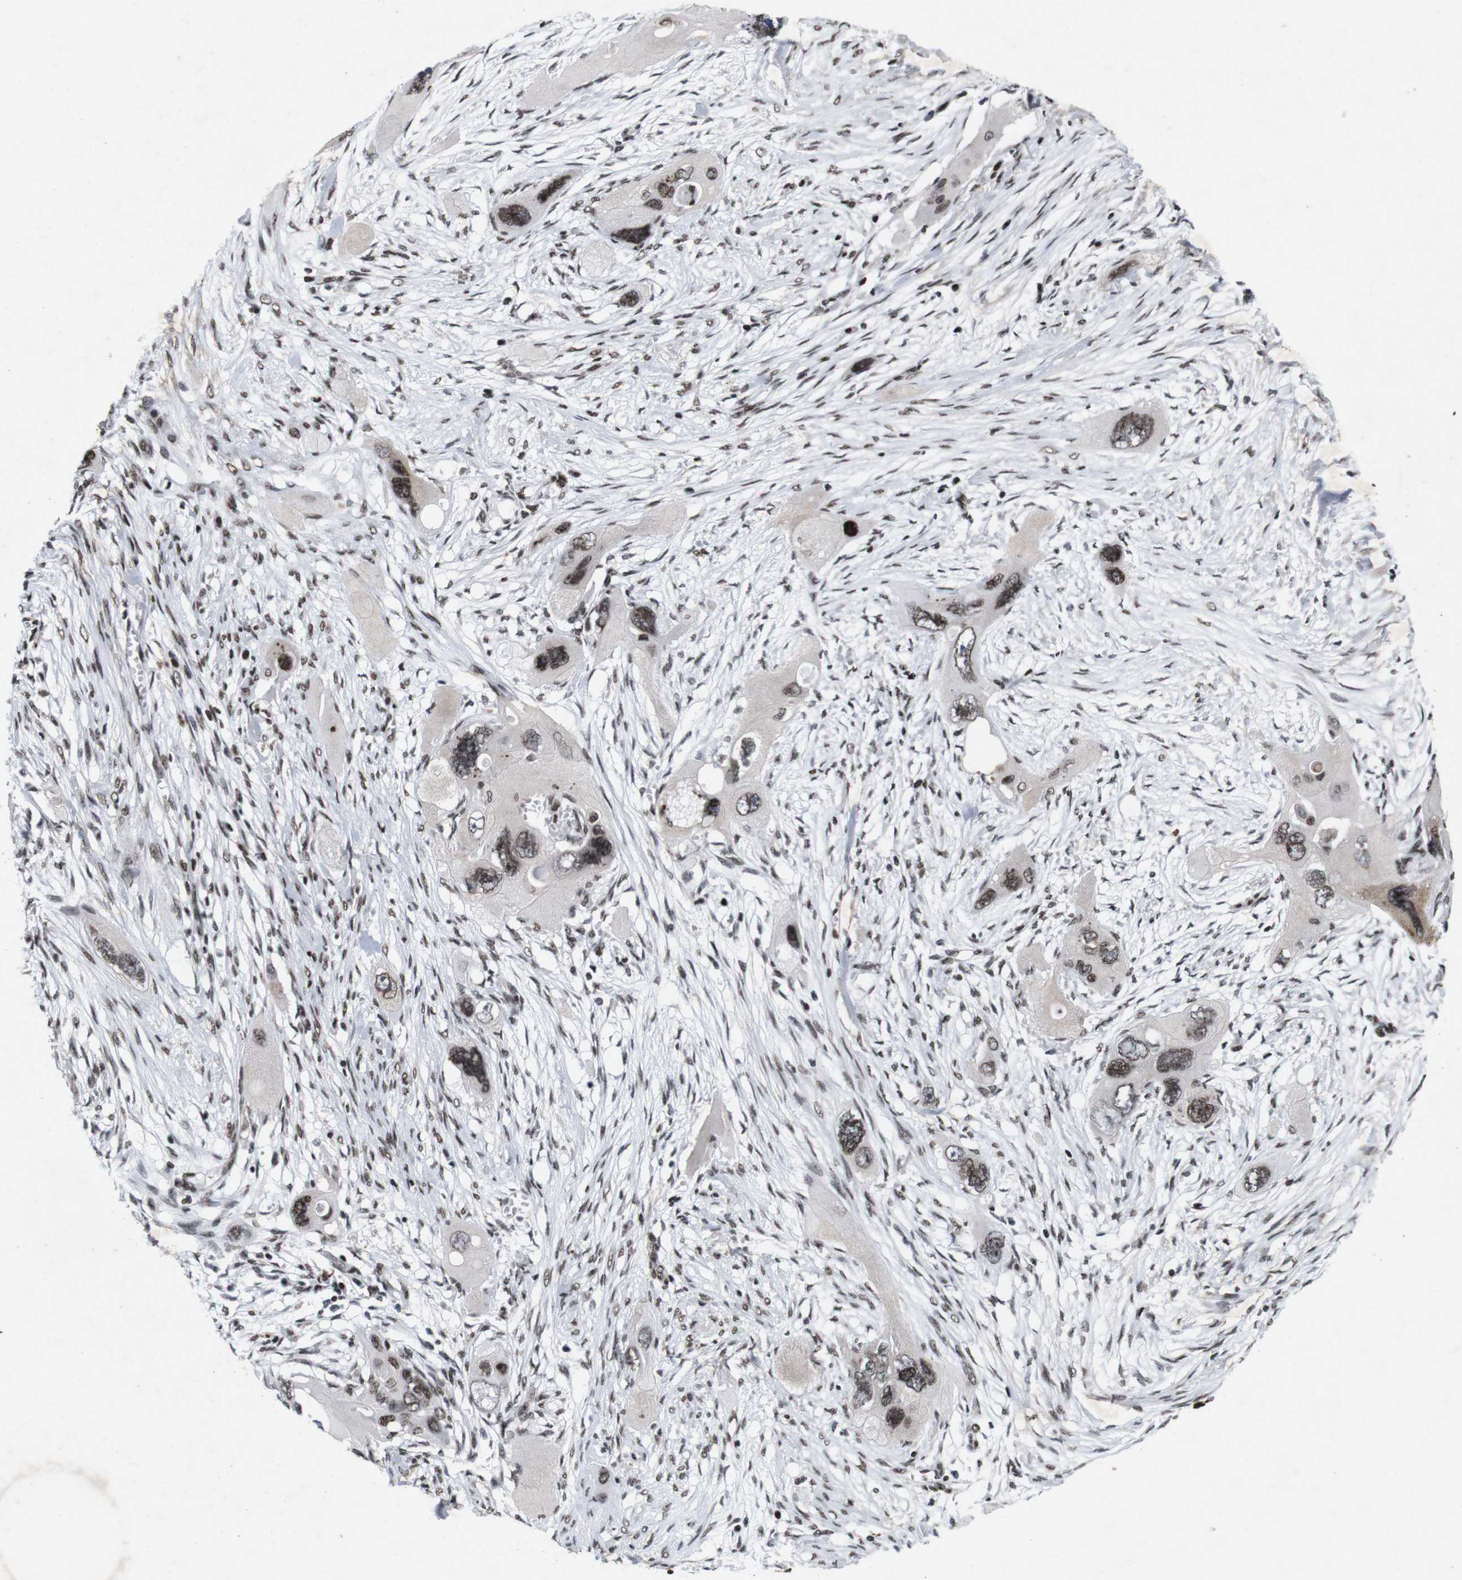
{"staining": {"intensity": "moderate", "quantity": ">75%", "location": "nuclear"}, "tissue": "pancreatic cancer", "cell_type": "Tumor cells", "image_type": "cancer", "snomed": [{"axis": "morphology", "description": "Adenocarcinoma, NOS"}, {"axis": "topography", "description": "Pancreas"}], "caption": "Human pancreatic cancer (adenocarcinoma) stained for a protein (brown) exhibits moderate nuclear positive staining in approximately >75% of tumor cells.", "gene": "MAGEH1", "patient": {"sex": "male", "age": 73}}